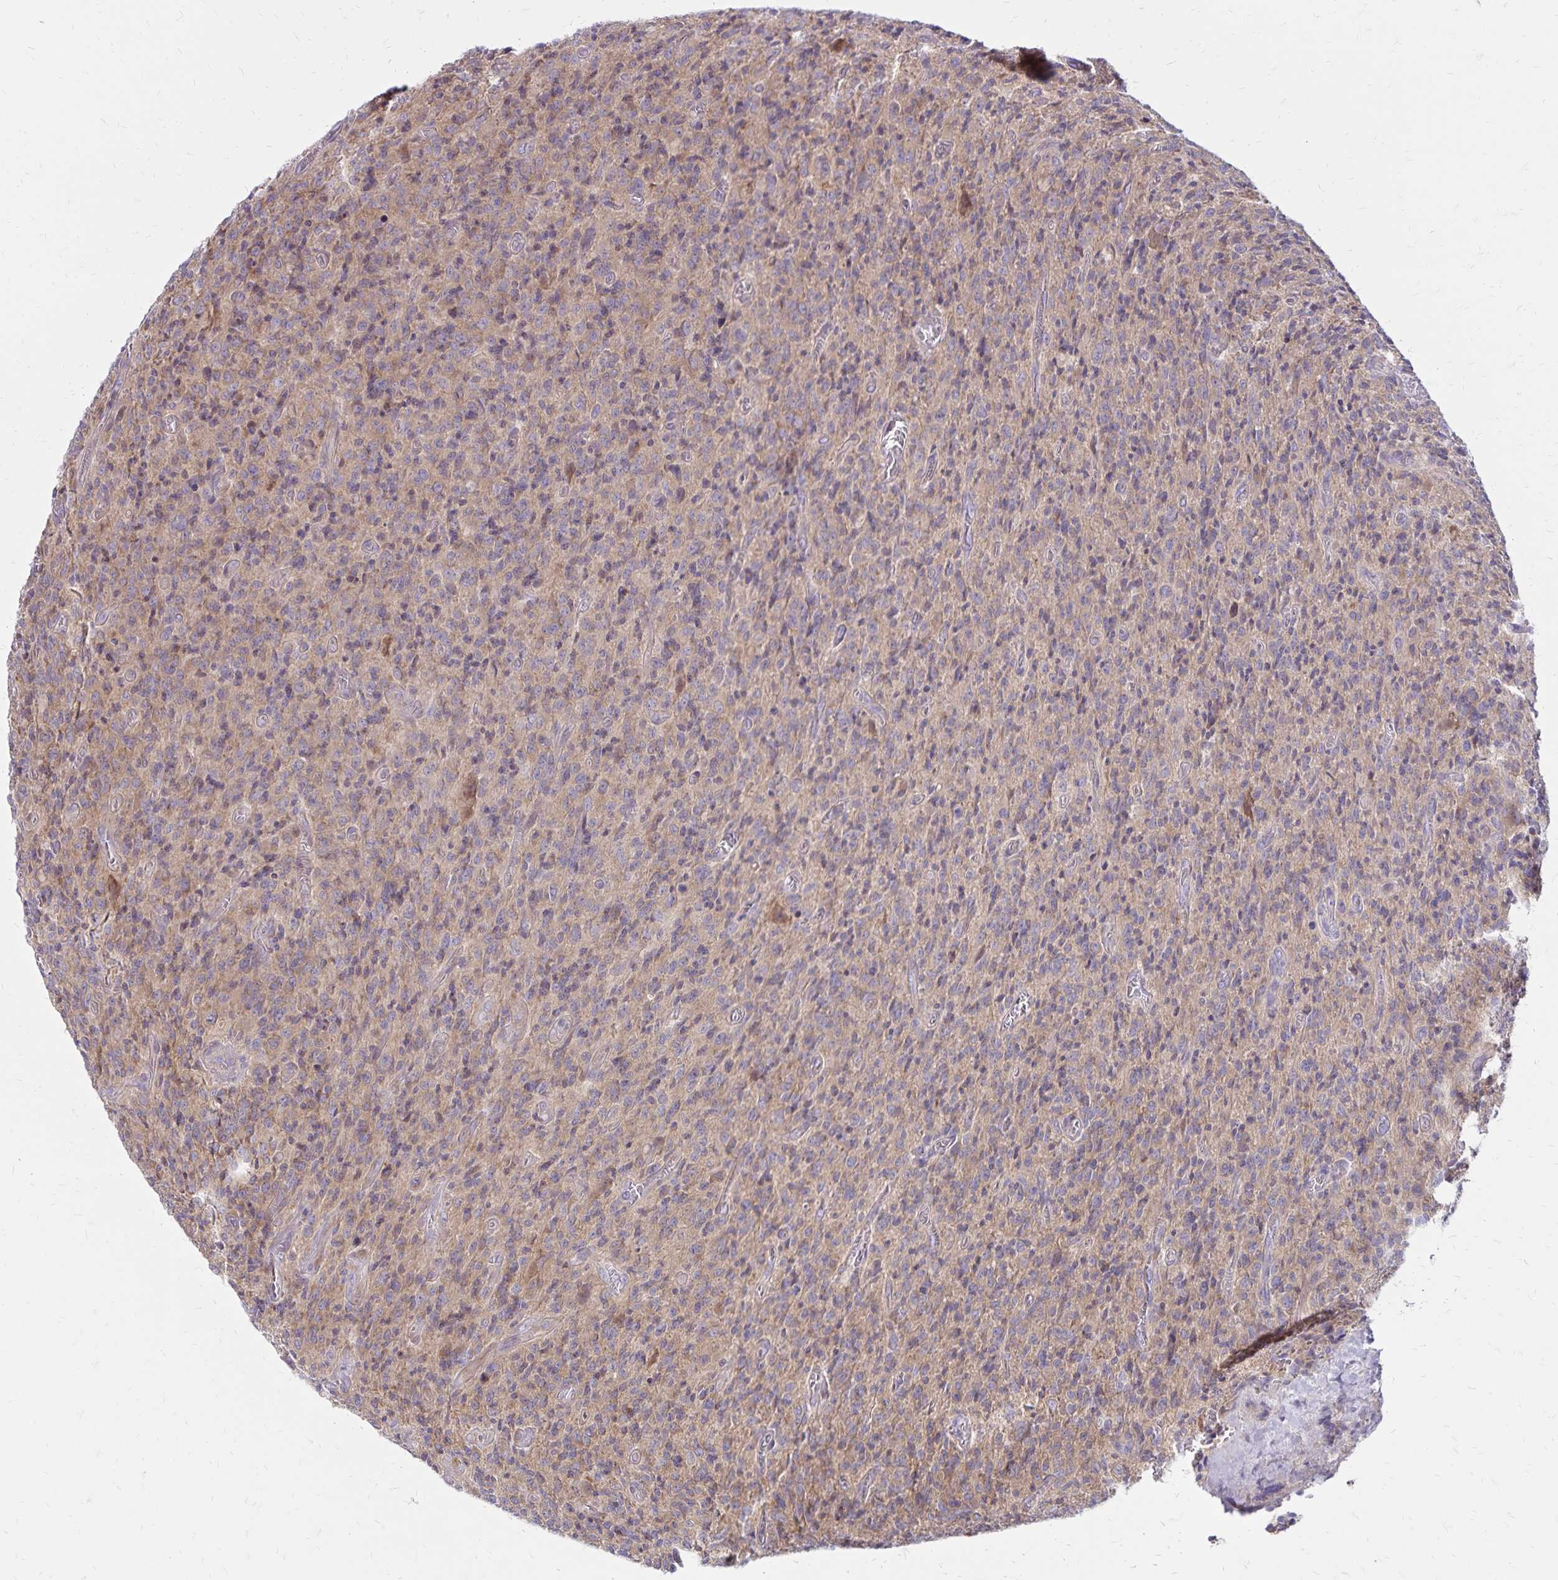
{"staining": {"intensity": "weak", "quantity": "25%-75%", "location": "cytoplasmic/membranous"}, "tissue": "glioma", "cell_type": "Tumor cells", "image_type": "cancer", "snomed": [{"axis": "morphology", "description": "Glioma, malignant, High grade"}, {"axis": "topography", "description": "Brain"}], "caption": "Weak cytoplasmic/membranous protein positivity is seen in about 25%-75% of tumor cells in malignant glioma (high-grade). (IHC, brightfield microscopy, high magnification).", "gene": "FSD1", "patient": {"sex": "male", "age": 76}}